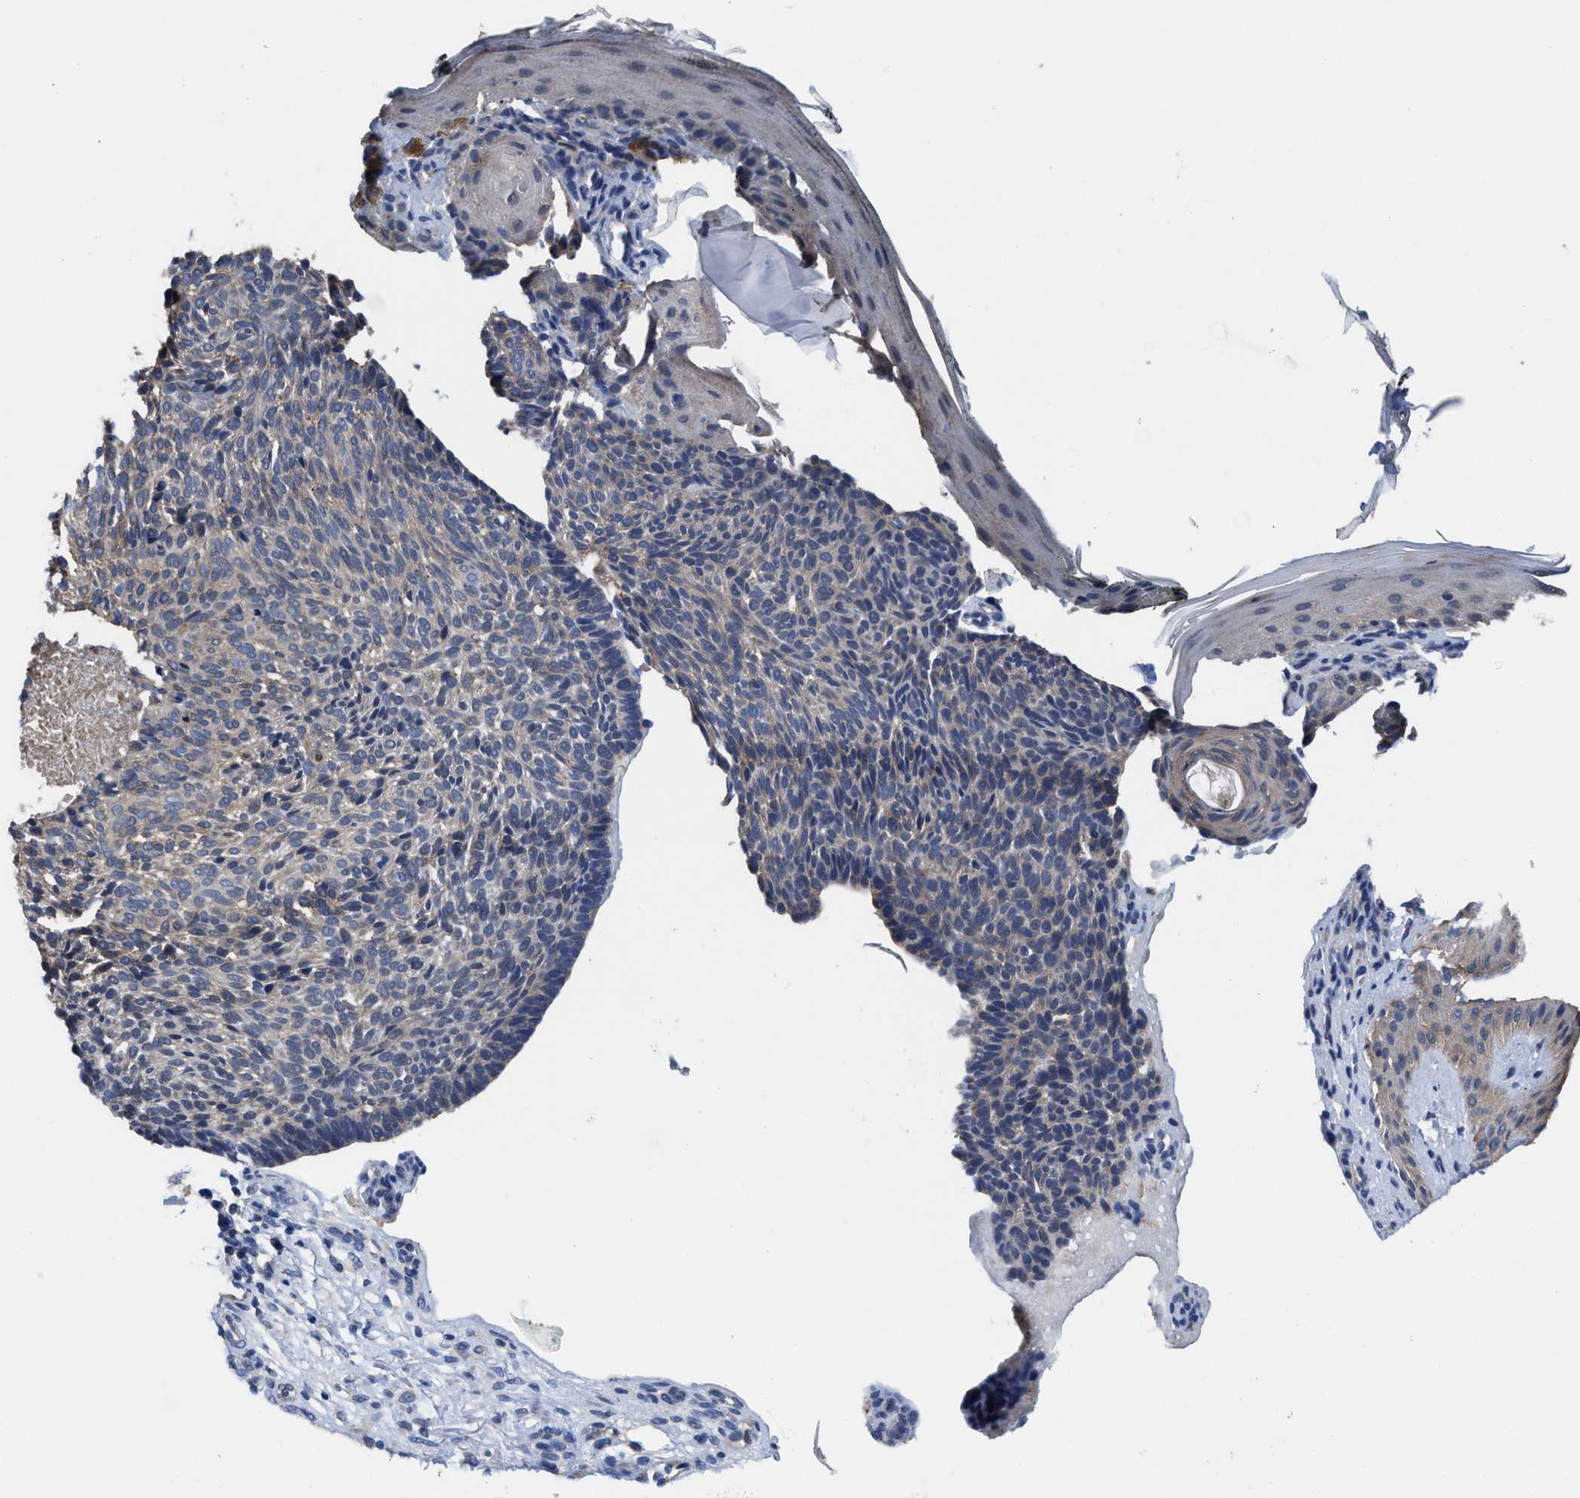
{"staining": {"intensity": "negative", "quantity": "none", "location": "none"}, "tissue": "skin cancer", "cell_type": "Tumor cells", "image_type": "cancer", "snomed": [{"axis": "morphology", "description": "Basal cell carcinoma"}, {"axis": "topography", "description": "Skin"}], "caption": "Photomicrograph shows no protein positivity in tumor cells of skin basal cell carcinoma tissue. (DAB immunohistochemistry (IHC), high magnification).", "gene": "HOOK1", "patient": {"sex": "male", "age": 61}}